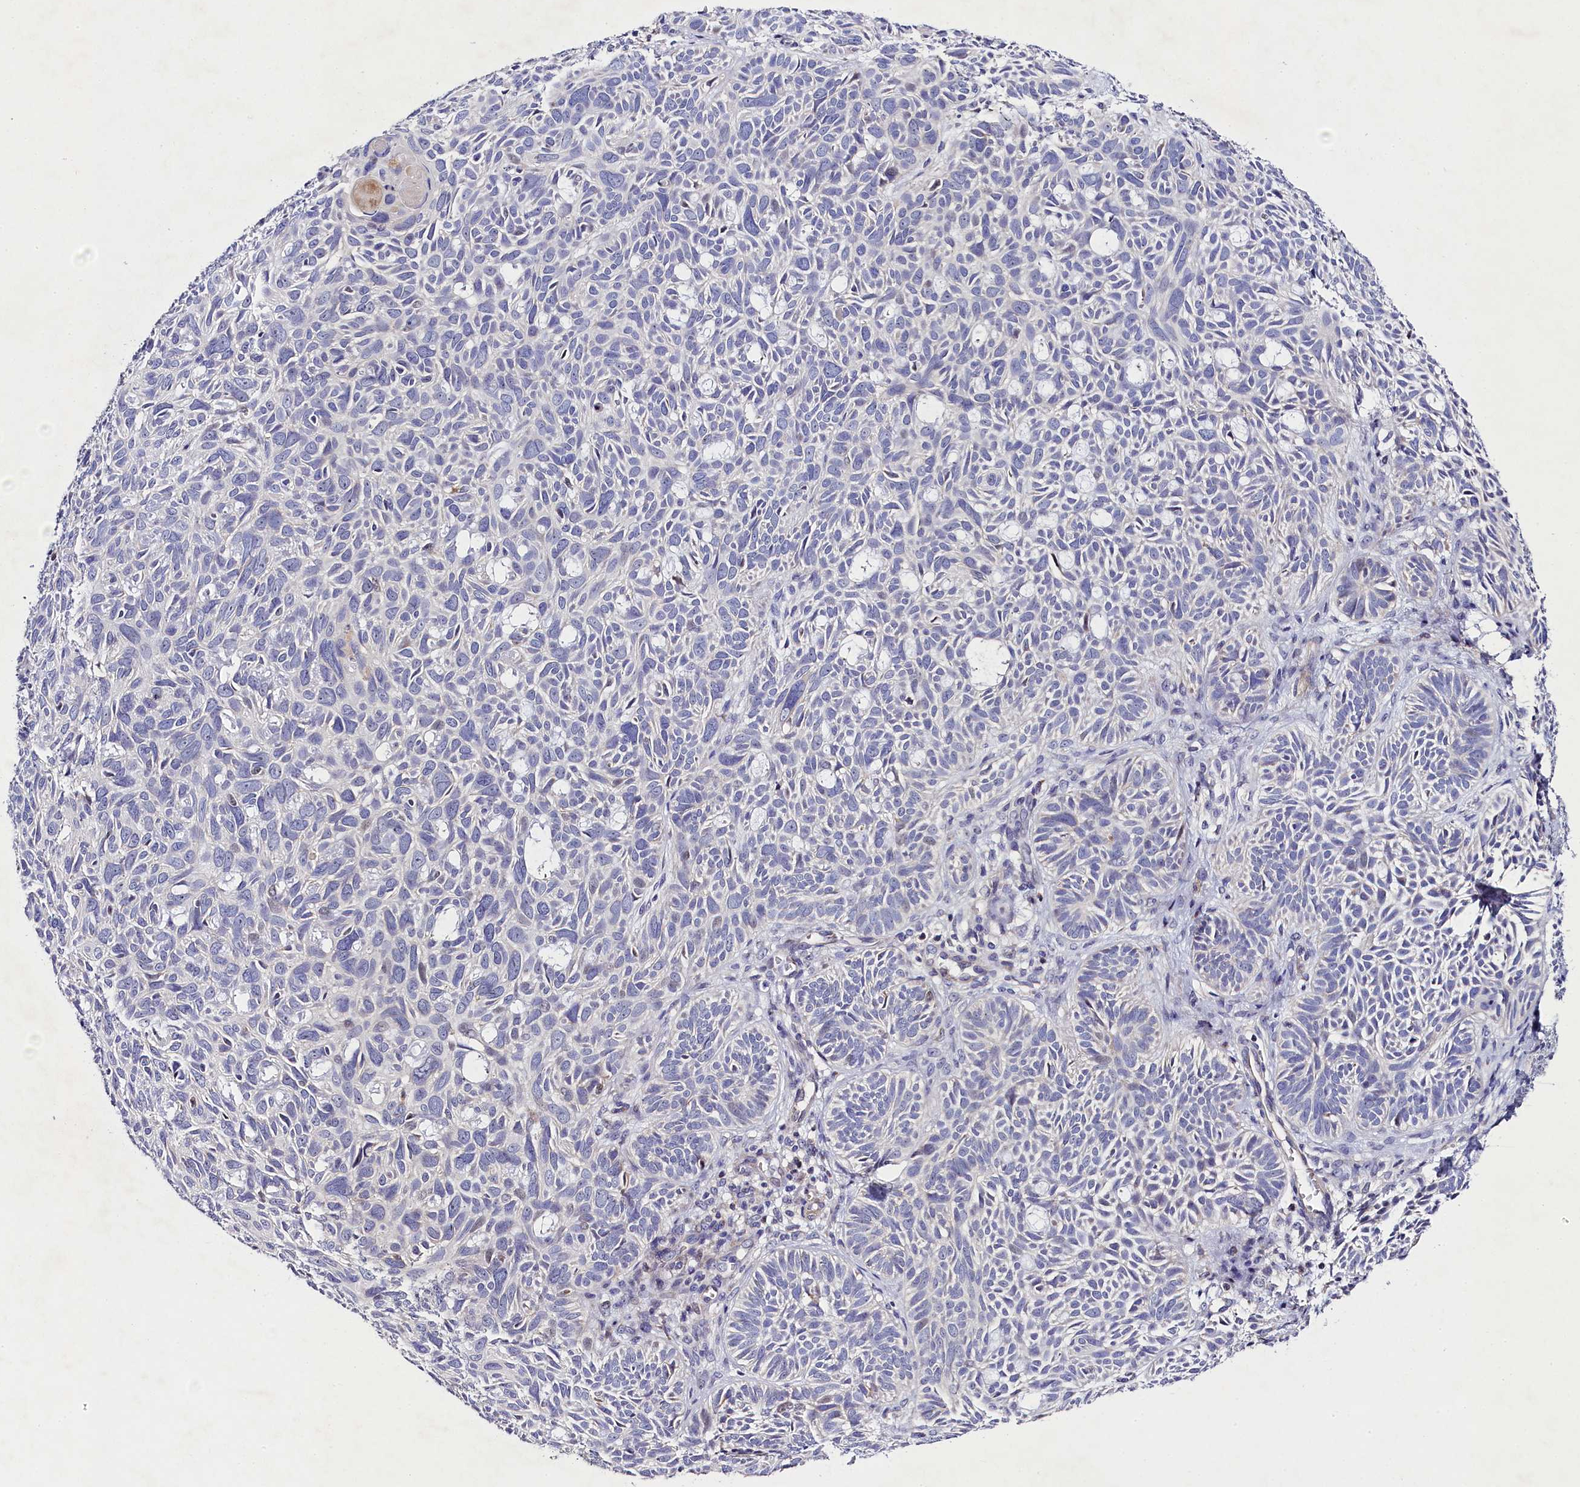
{"staining": {"intensity": "negative", "quantity": "none", "location": "none"}, "tissue": "skin cancer", "cell_type": "Tumor cells", "image_type": "cancer", "snomed": [{"axis": "morphology", "description": "Basal cell carcinoma"}, {"axis": "topography", "description": "Skin"}], "caption": "This photomicrograph is of skin cancer (basal cell carcinoma) stained with IHC to label a protein in brown with the nuclei are counter-stained blue. There is no positivity in tumor cells. The staining is performed using DAB (3,3'-diaminobenzidine) brown chromogen with nuclei counter-stained in using hematoxylin.", "gene": "FXYD6", "patient": {"sex": "male", "age": 69}}